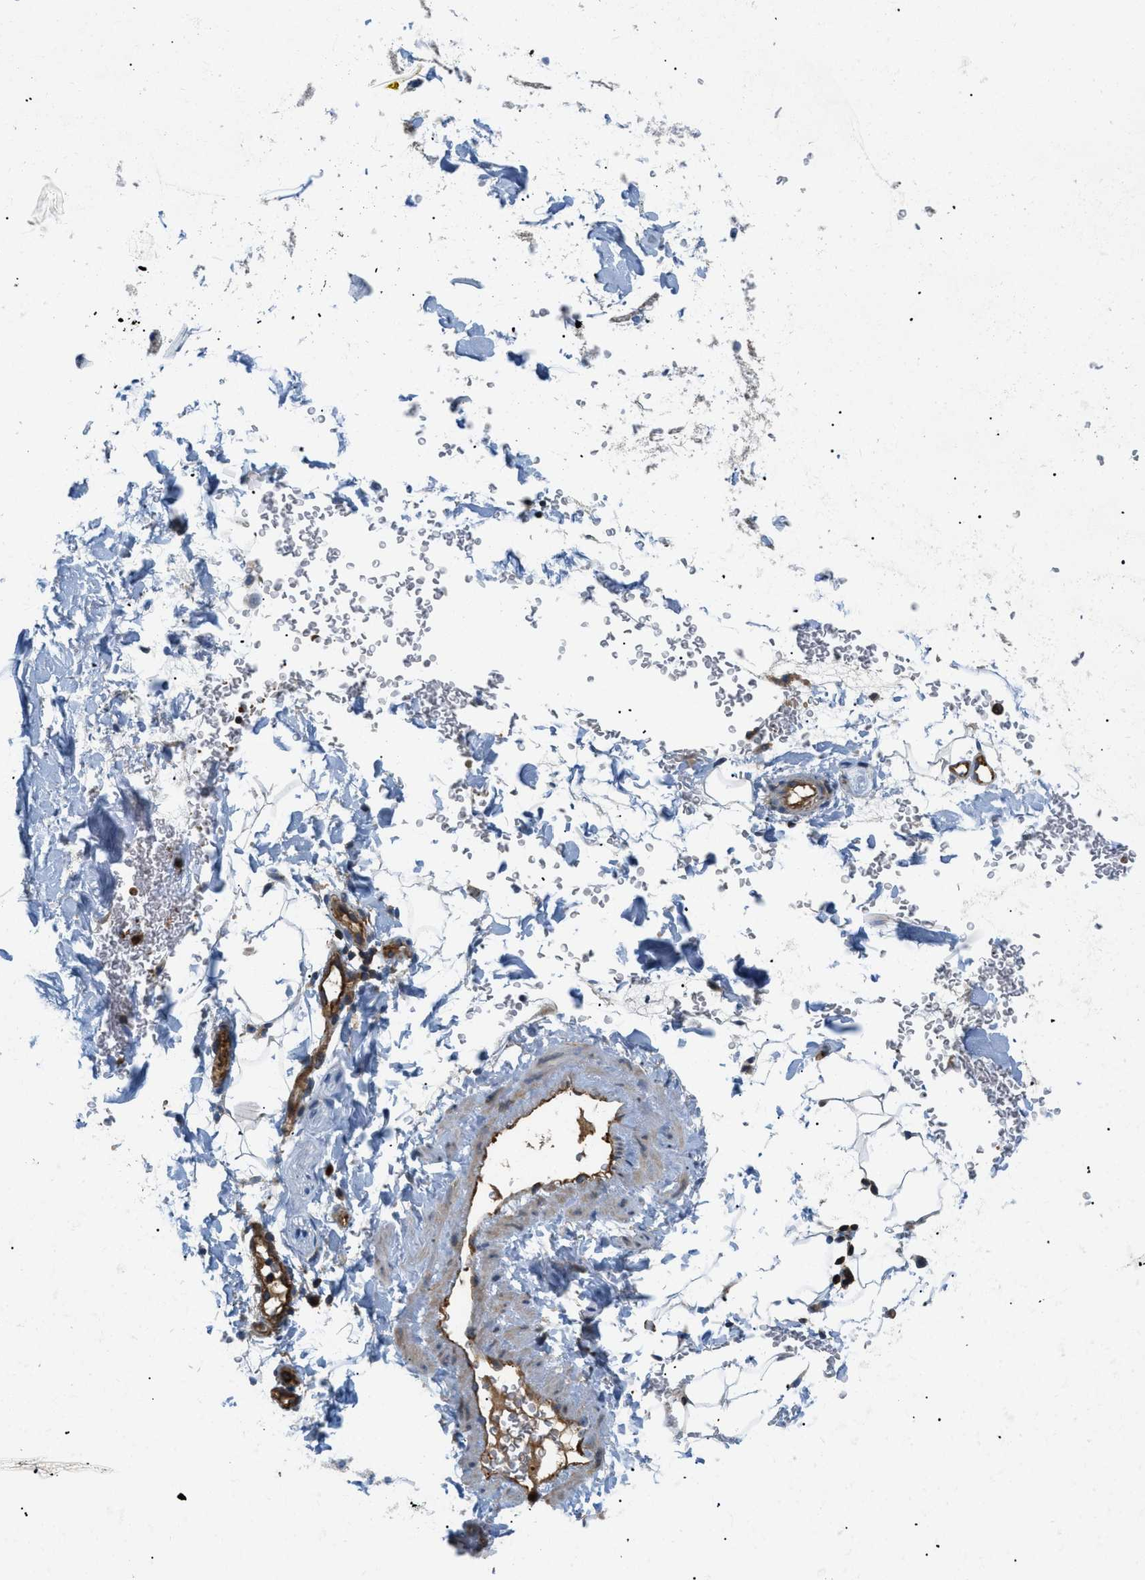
{"staining": {"intensity": "negative", "quantity": "none", "location": "none"}, "tissue": "adipose tissue", "cell_type": "Adipocytes", "image_type": "normal", "snomed": [{"axis": "morphology", "description": "Normal tissue, NOS"}, {"axis": "topography", "description": "Cartilage tissue"}, {"axis": "topography", "description": "Bronchus"}], "caption": "IHC histopathology image of benign adipose tissue: adipose tissue stained with DAB (3,3'-diaminobenzidine) displays no significant protein positivity in adipocytes. The staining is performed using DAB brown chromogen with nuclei counter-stained in using hematoxylin.", "gene": "ATP2A3", "patient": {"sex": "female", "age": 73}}